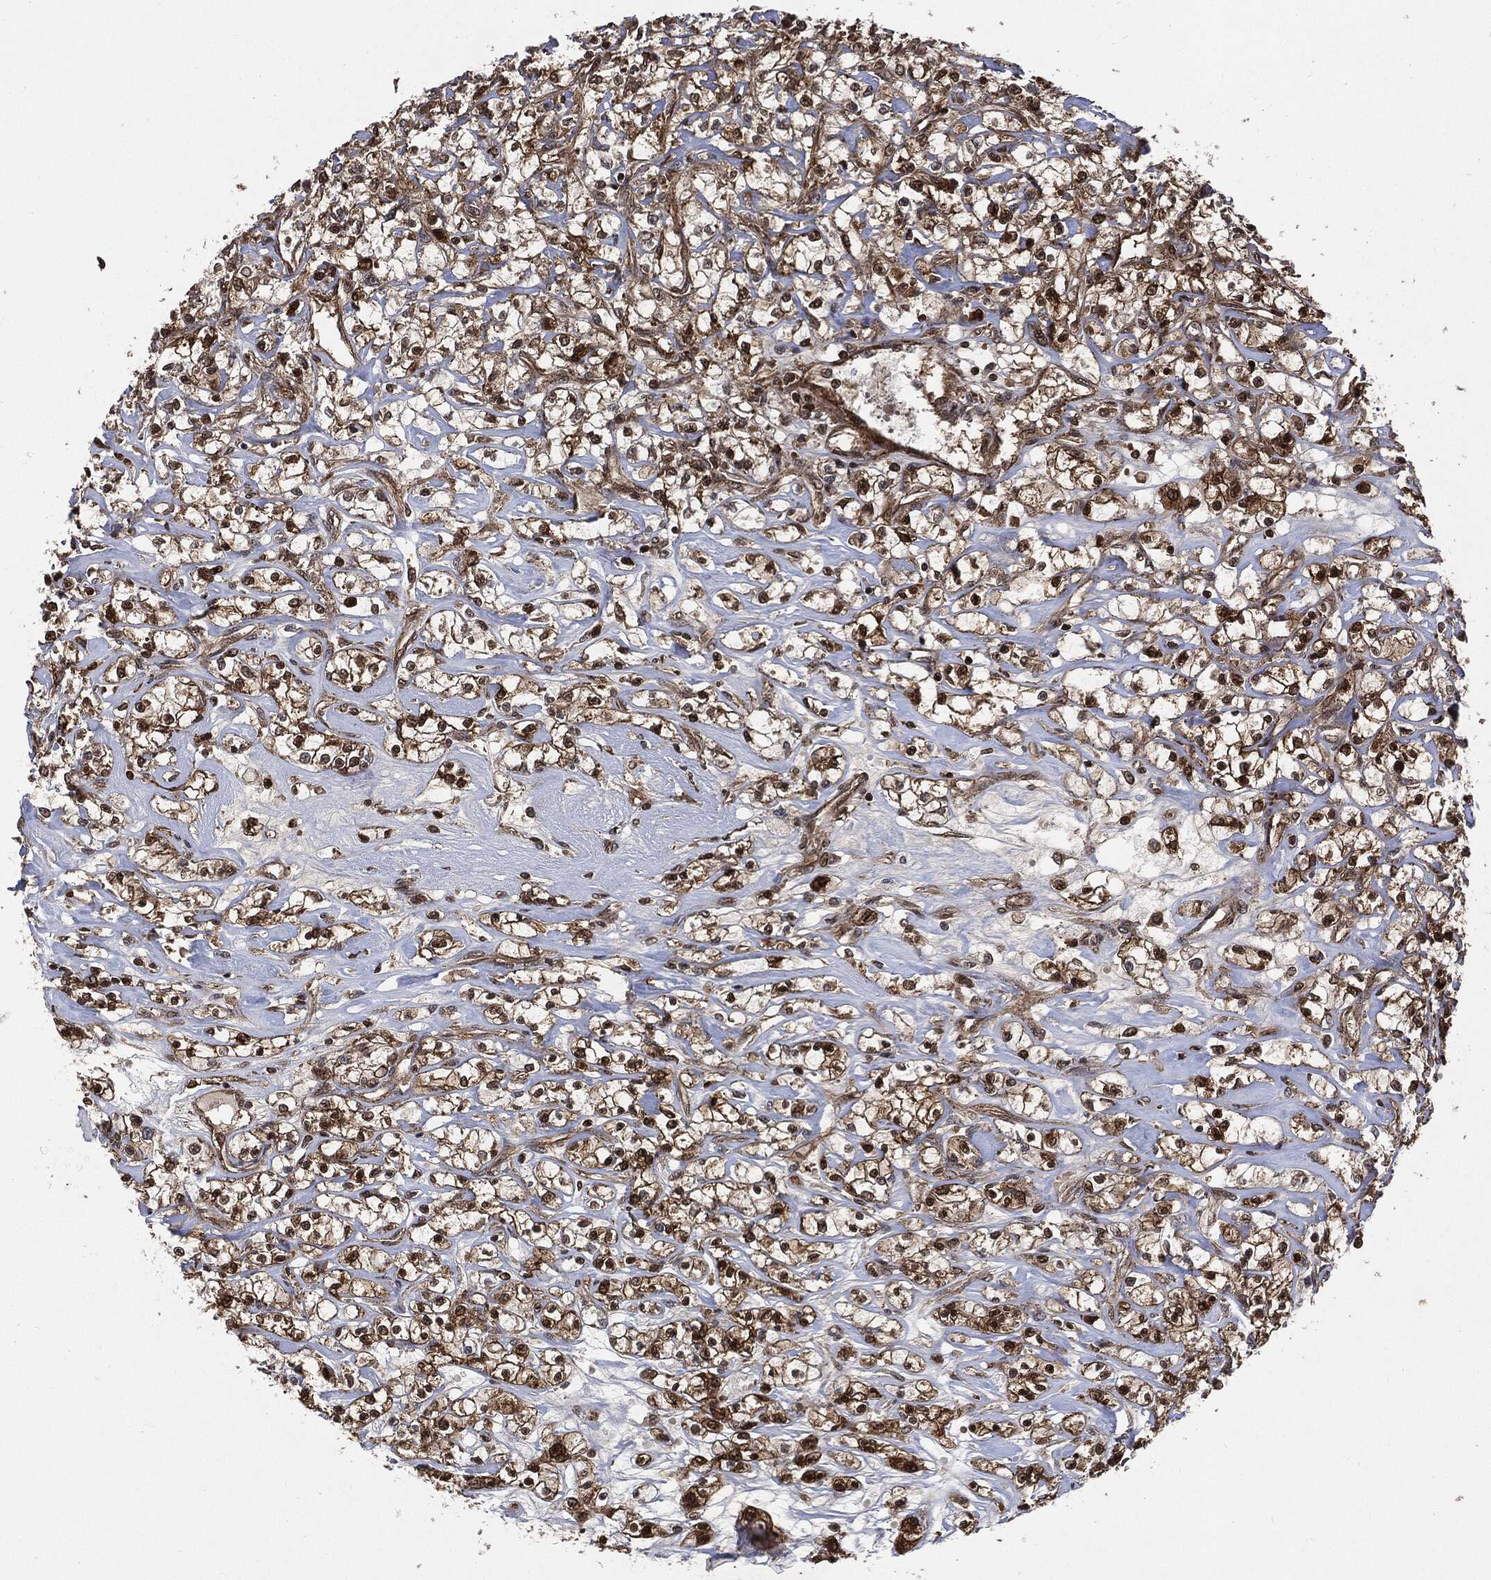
{"staining": {"intensity": "strong", "quantity": ">75%", "location": "cytoplasmic/membranous,nuclear"}, "tissue": "renal cancer", "cell_type": "Tumor cells", "image_type": "cancer", "snomed": [{"axis": "morphology", "description": "Adenocarcinoma, NOS"}, {"axis": "topography", "description": "Kidney"}], "caption": "Immunohistochemistry image of renal cancer stained for a protein (brown), which reveals high levels of strong cytoplasmic/membranous and nuclear positivity in approximately >75% of tumor cells.", "gene": "CUTA", "patient": {"sex": "female", "age": 59}}